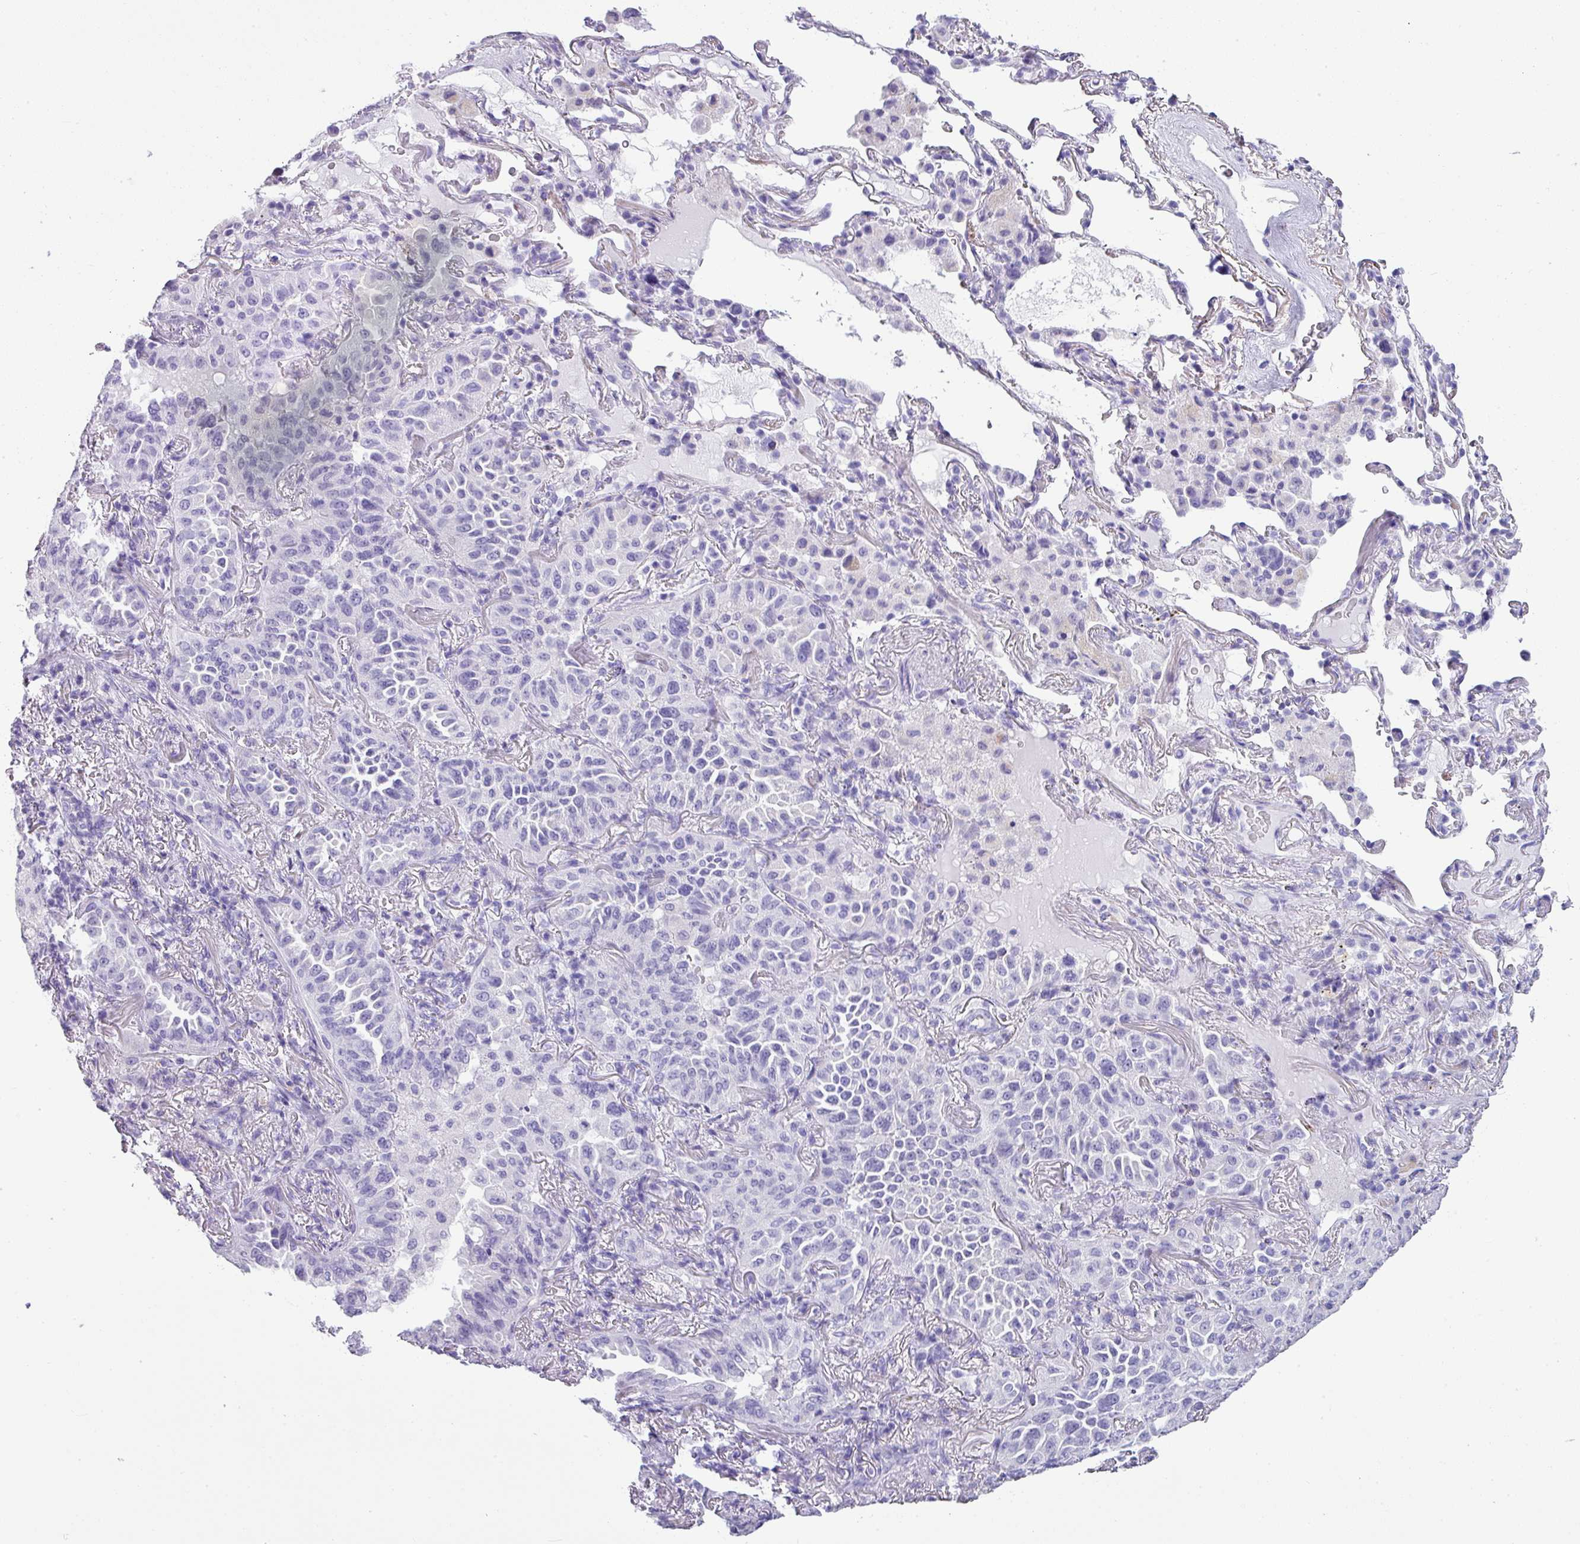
{"staining": {"intensity": "negative", "quantity": "none", "location": "none"}, "tissue": "lung cancer", "cell_type": "Tumor cells", "image_type": "cancer", "snomed": [{"axis": "morphology", "description": "Adenocarcinoma, NOS"}, {"axis": "topography", "description": "Lung"}], "caption": "IHC micrograph of lung cancer stained for a protein (brown), which displays no positivity in tumor cells.", "gene": "ZNF568", "patient": {"sex": "female", "age": 69}}